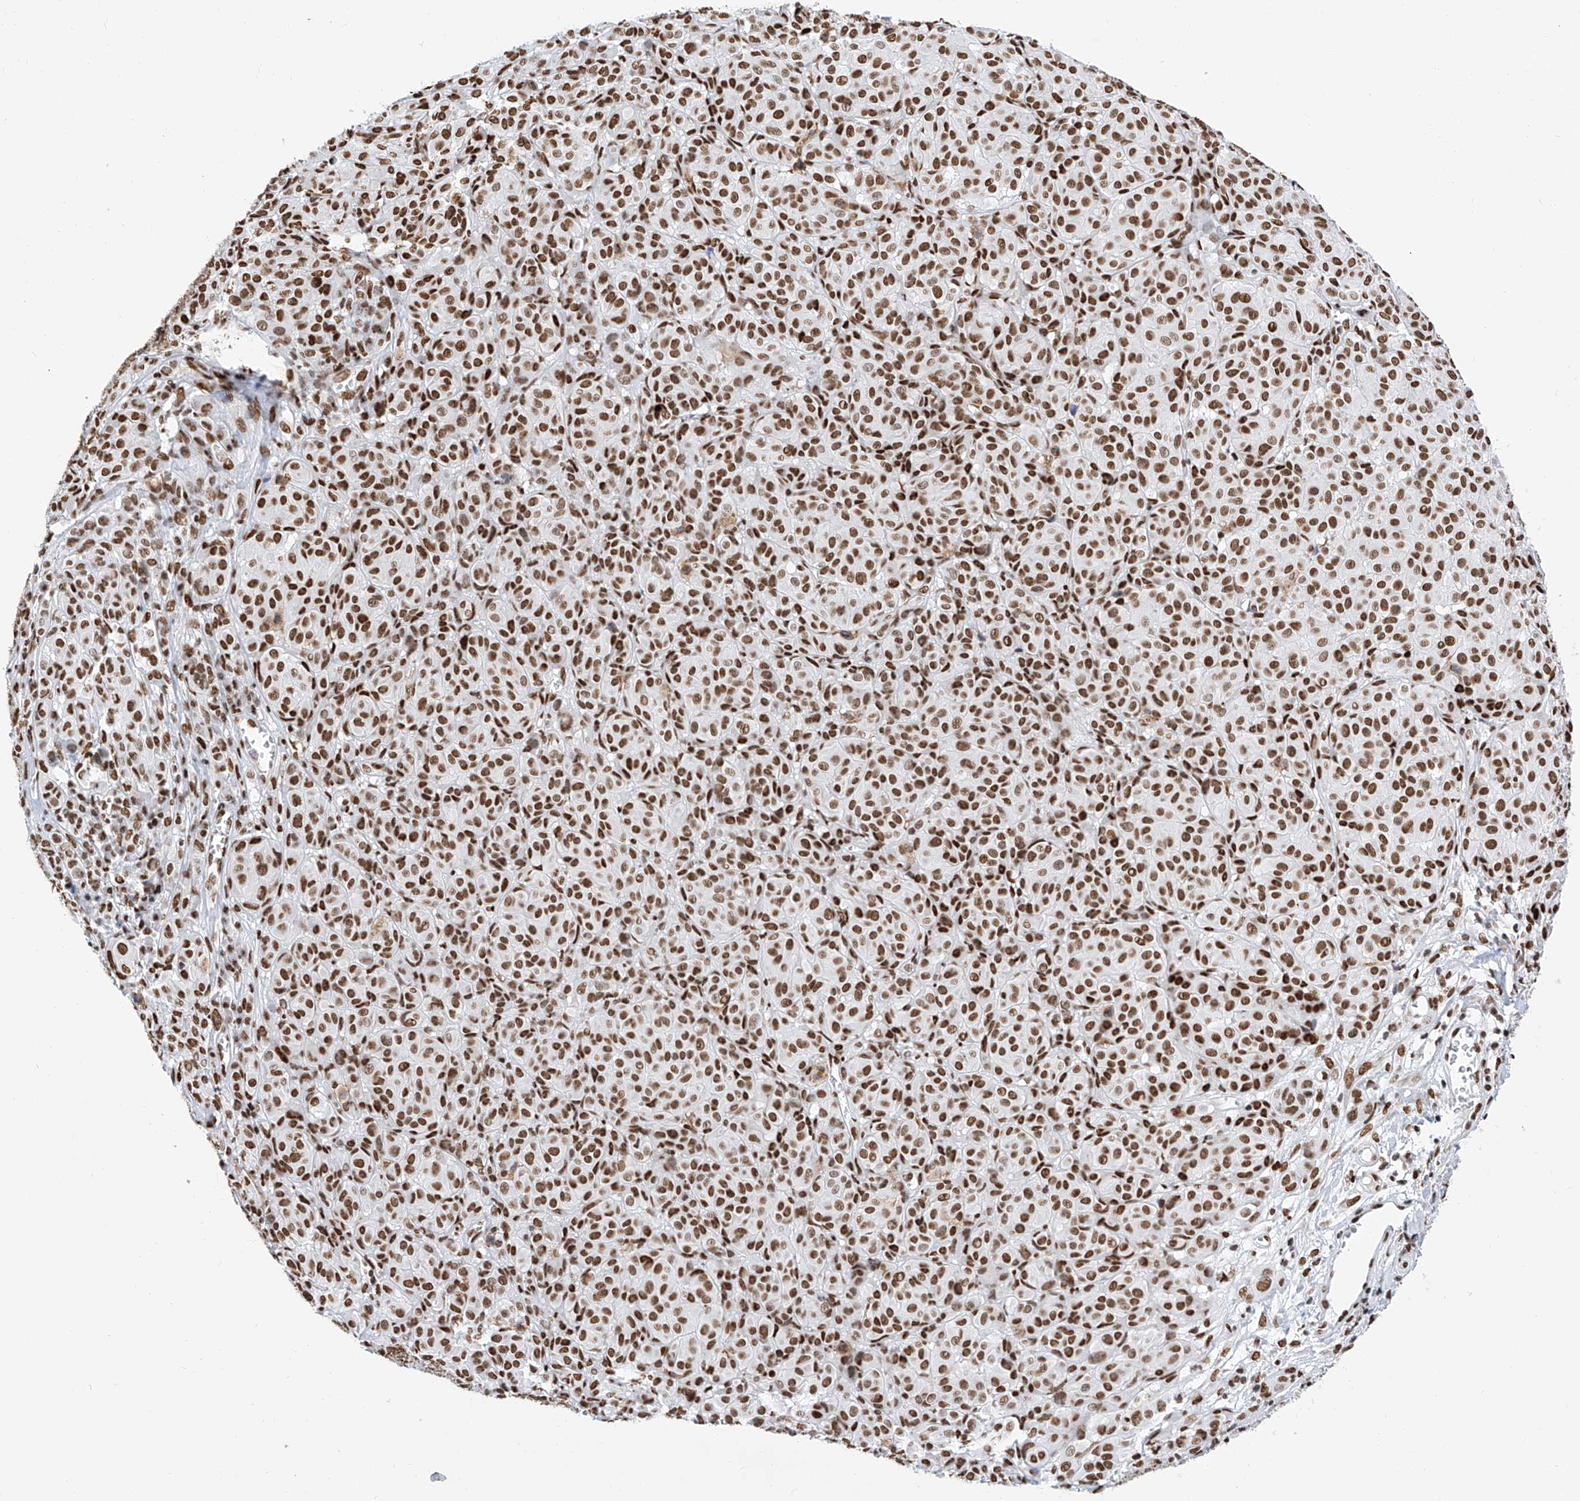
{"staining": {"intensity": "strong", "quantity": ">75%", "location": "nuclear"}, "tissue": "melanoma", "cell_type": "Tumor cells", "image_type": "cancer", "snomed": [{"axis": "morphology", "description": "Malignant melanoma, NOS"}, {"axis": "topography", "description": "Skin"}], "caption": "Protein expression by immunohistochemistry (IHC) exhibits strong nuclear positivity in approximately >75% of tumor cells in melanoma.", "gene": "SRSF6", "patient": {"sex": "male", "age": 73}}